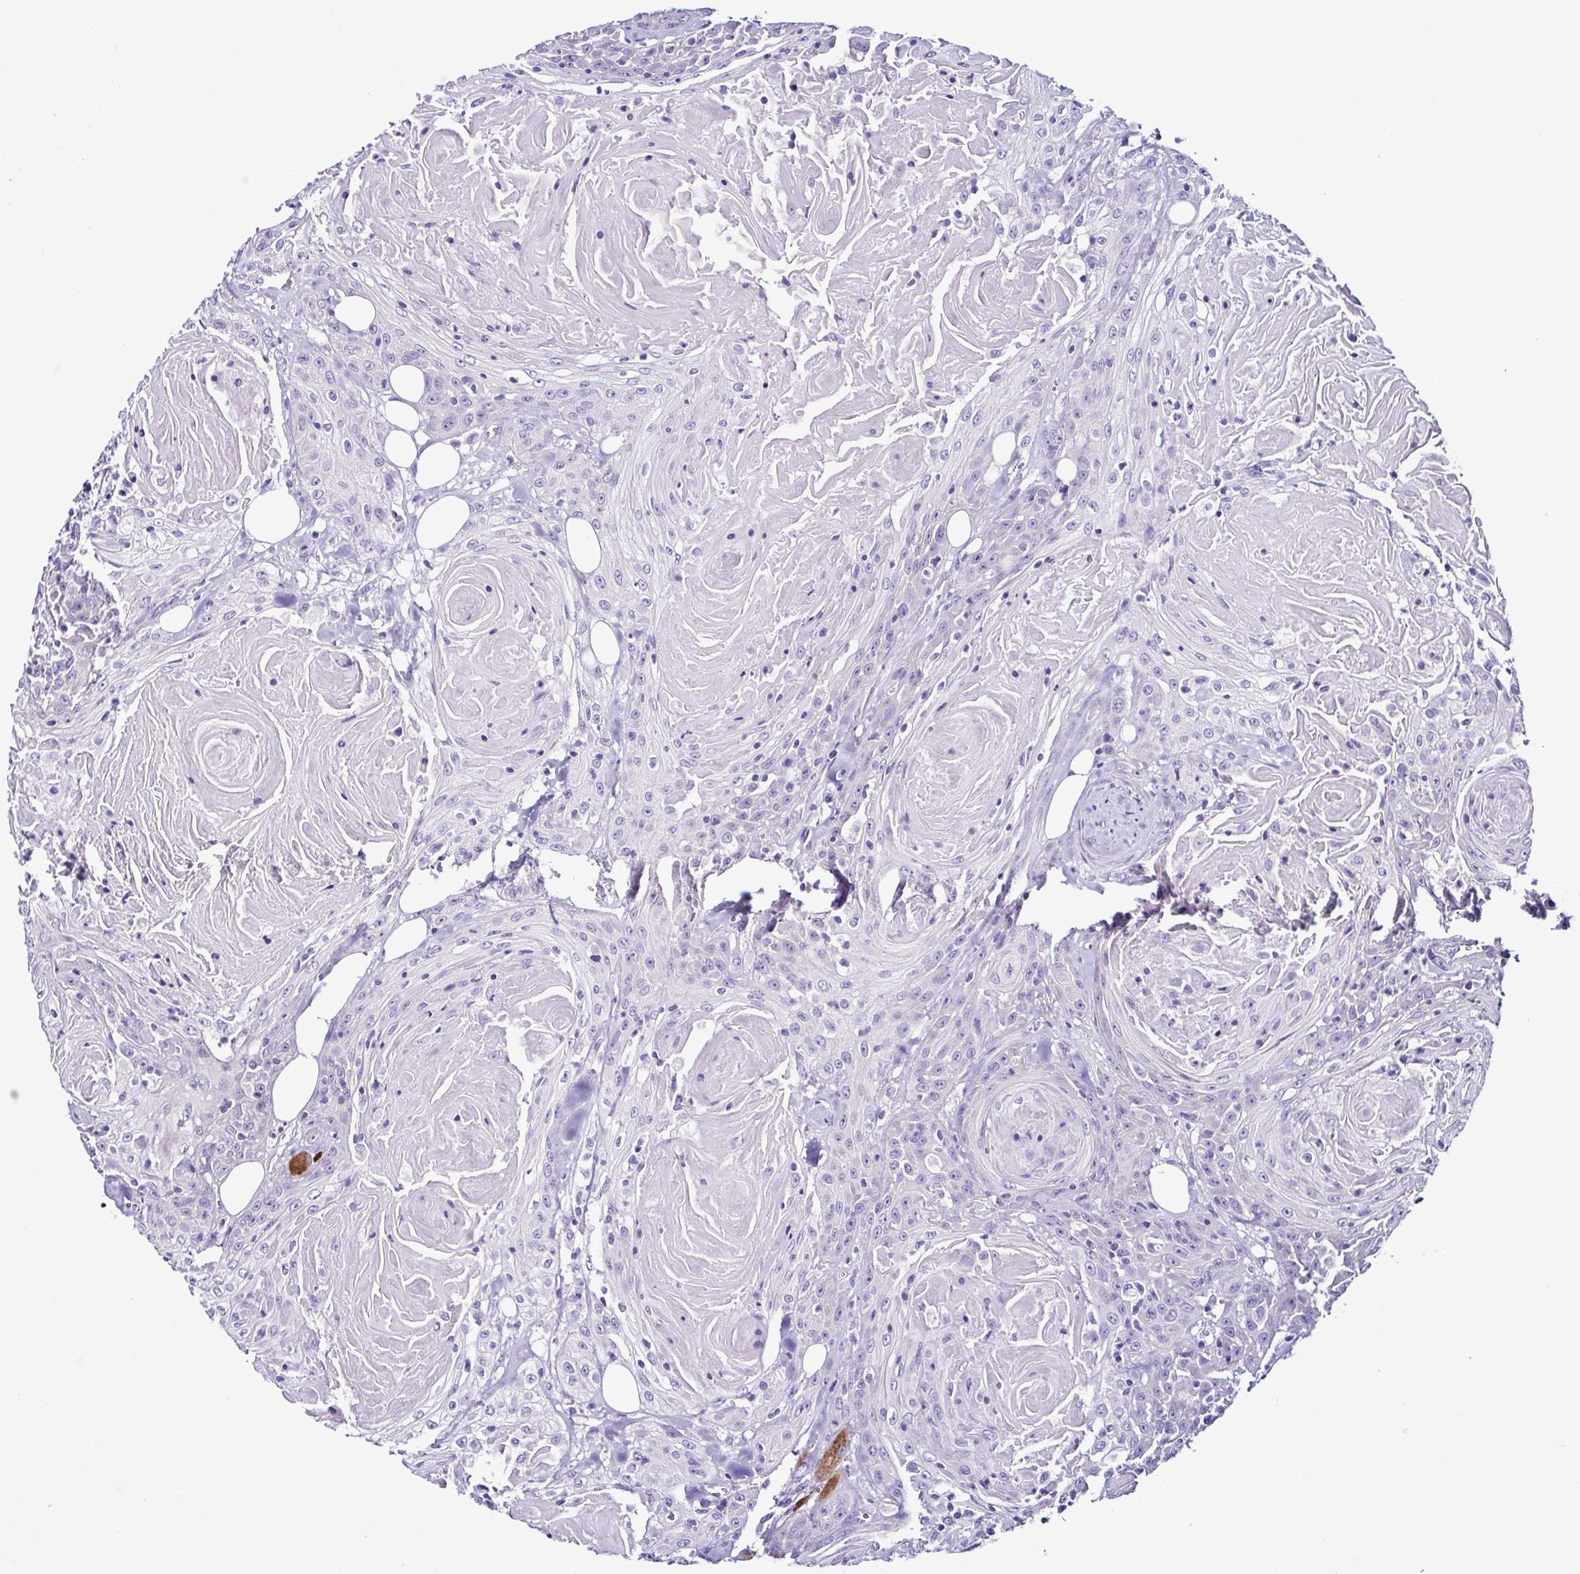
{"staining": {"intensity": "negative", "quantity": "none", "location": "none"}, "tissue": "head and neck cancer", "cell_type": "Tumor cells", "image_type": "cancer", "snomed": [{"axis": "morphology", "description": "Squamous cell carcinoma, NOS"}, {"axis": "topography", "description": "Head-Neck"}], "caption": "There is no significant staining in tumor cells of squamous cell carcinoma (head and neck).", "gene": "SRL", "patient": {"sex": "female", "age": 84}}